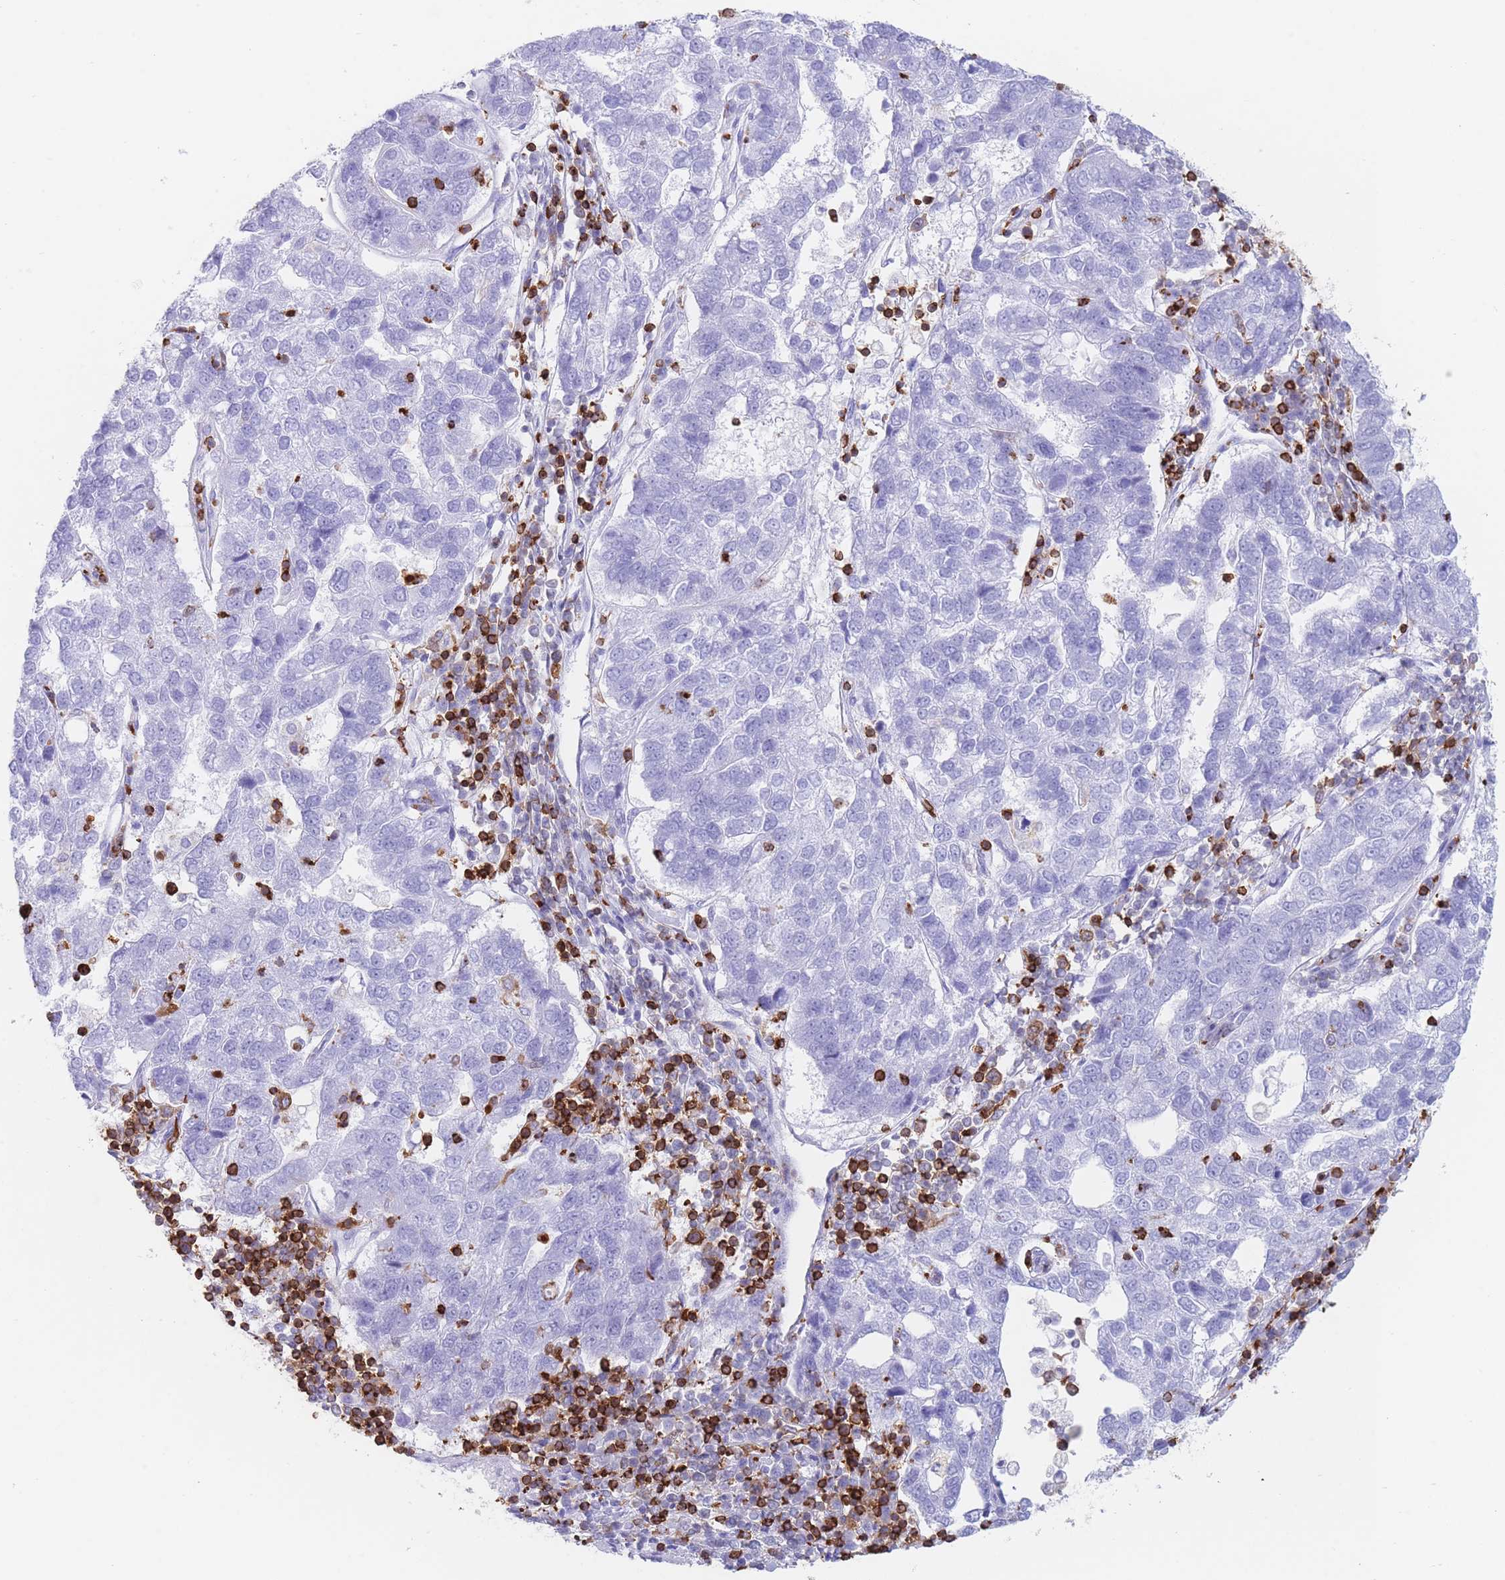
{"staining": {"intensity": "negative", "quantity": "none", "location": "none"}, "tissue": "pancreatic cancer", "cell_type": "Tumor cells", "image_type": "cancer", "snomed": [{"axis": "morphology", "description": "Adenocarcinoma, NOS"}, {"axis": "topography", "description": "Pancreas"}], "caption": "The immunohistochemistry (IHC) histopathology image has no significant staining in tumor cells of pancreatic cancer tissue.", "gene": "CORO1A", "patient": {"sex": "female", "age": 61}}